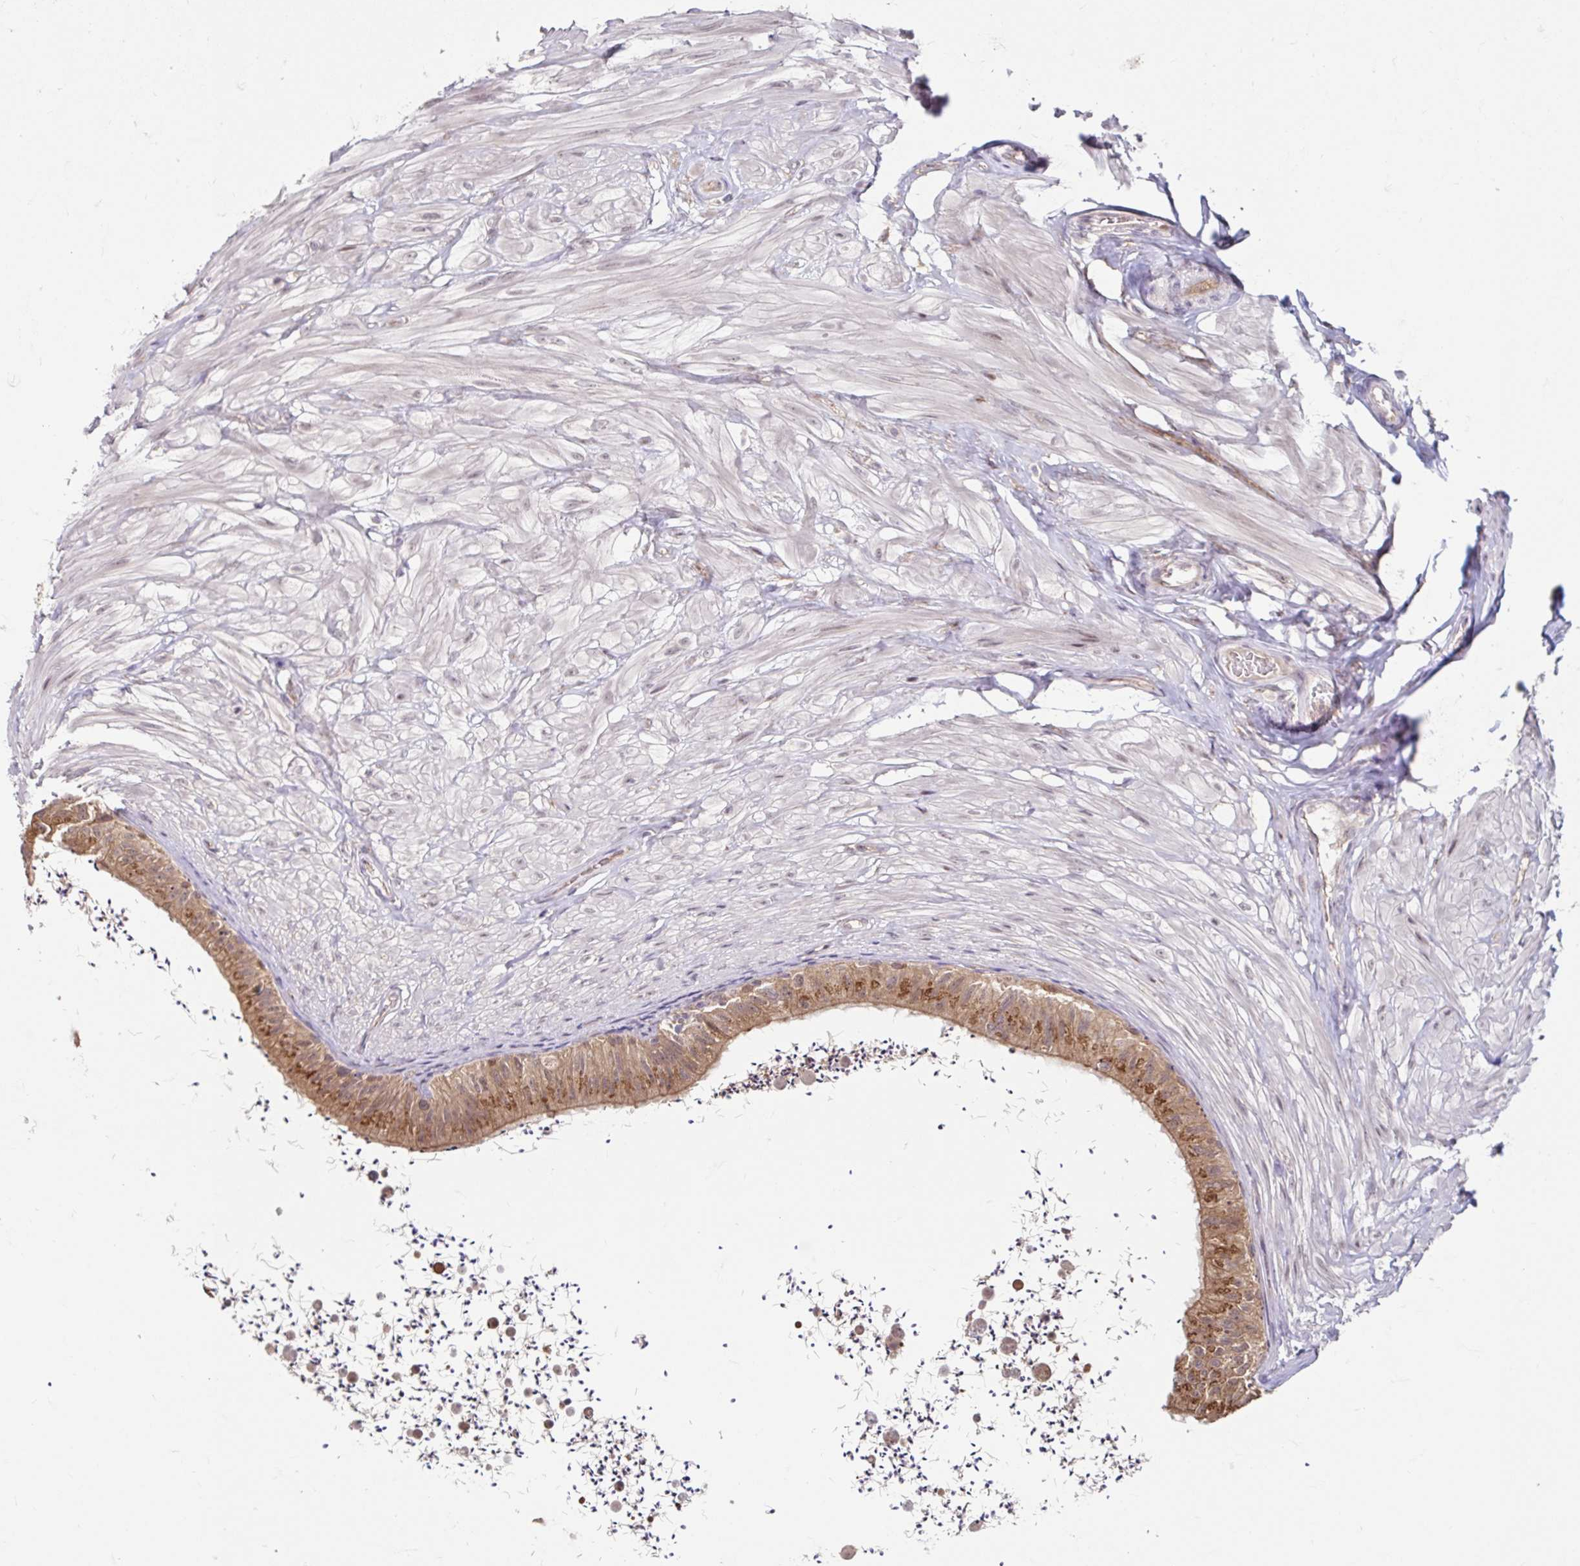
{"staining": {"intensity": "moderate", "quantity": "25%-75%", "location": "cytoplasmic/membranous"}, "tissue": "epididymis", "cell_type": "Glandular cells", "image_type": "normal", "snomed": [{"axis": "morphology", "description": "Normal tissue, NOS"}, {"axis": "topography", "description": "Epididymis"}, {"axis": "topography", "description": "Peripheral nerve tissue"}], "caption": "Brown immunohistochemical staining in benign human epididymis displays moderate cytoplasmic/membranous staining in approximately 25%-75% of glandular cells.", "gene": "STYXL1", "patient": {"sex": "male", "age": 32}}